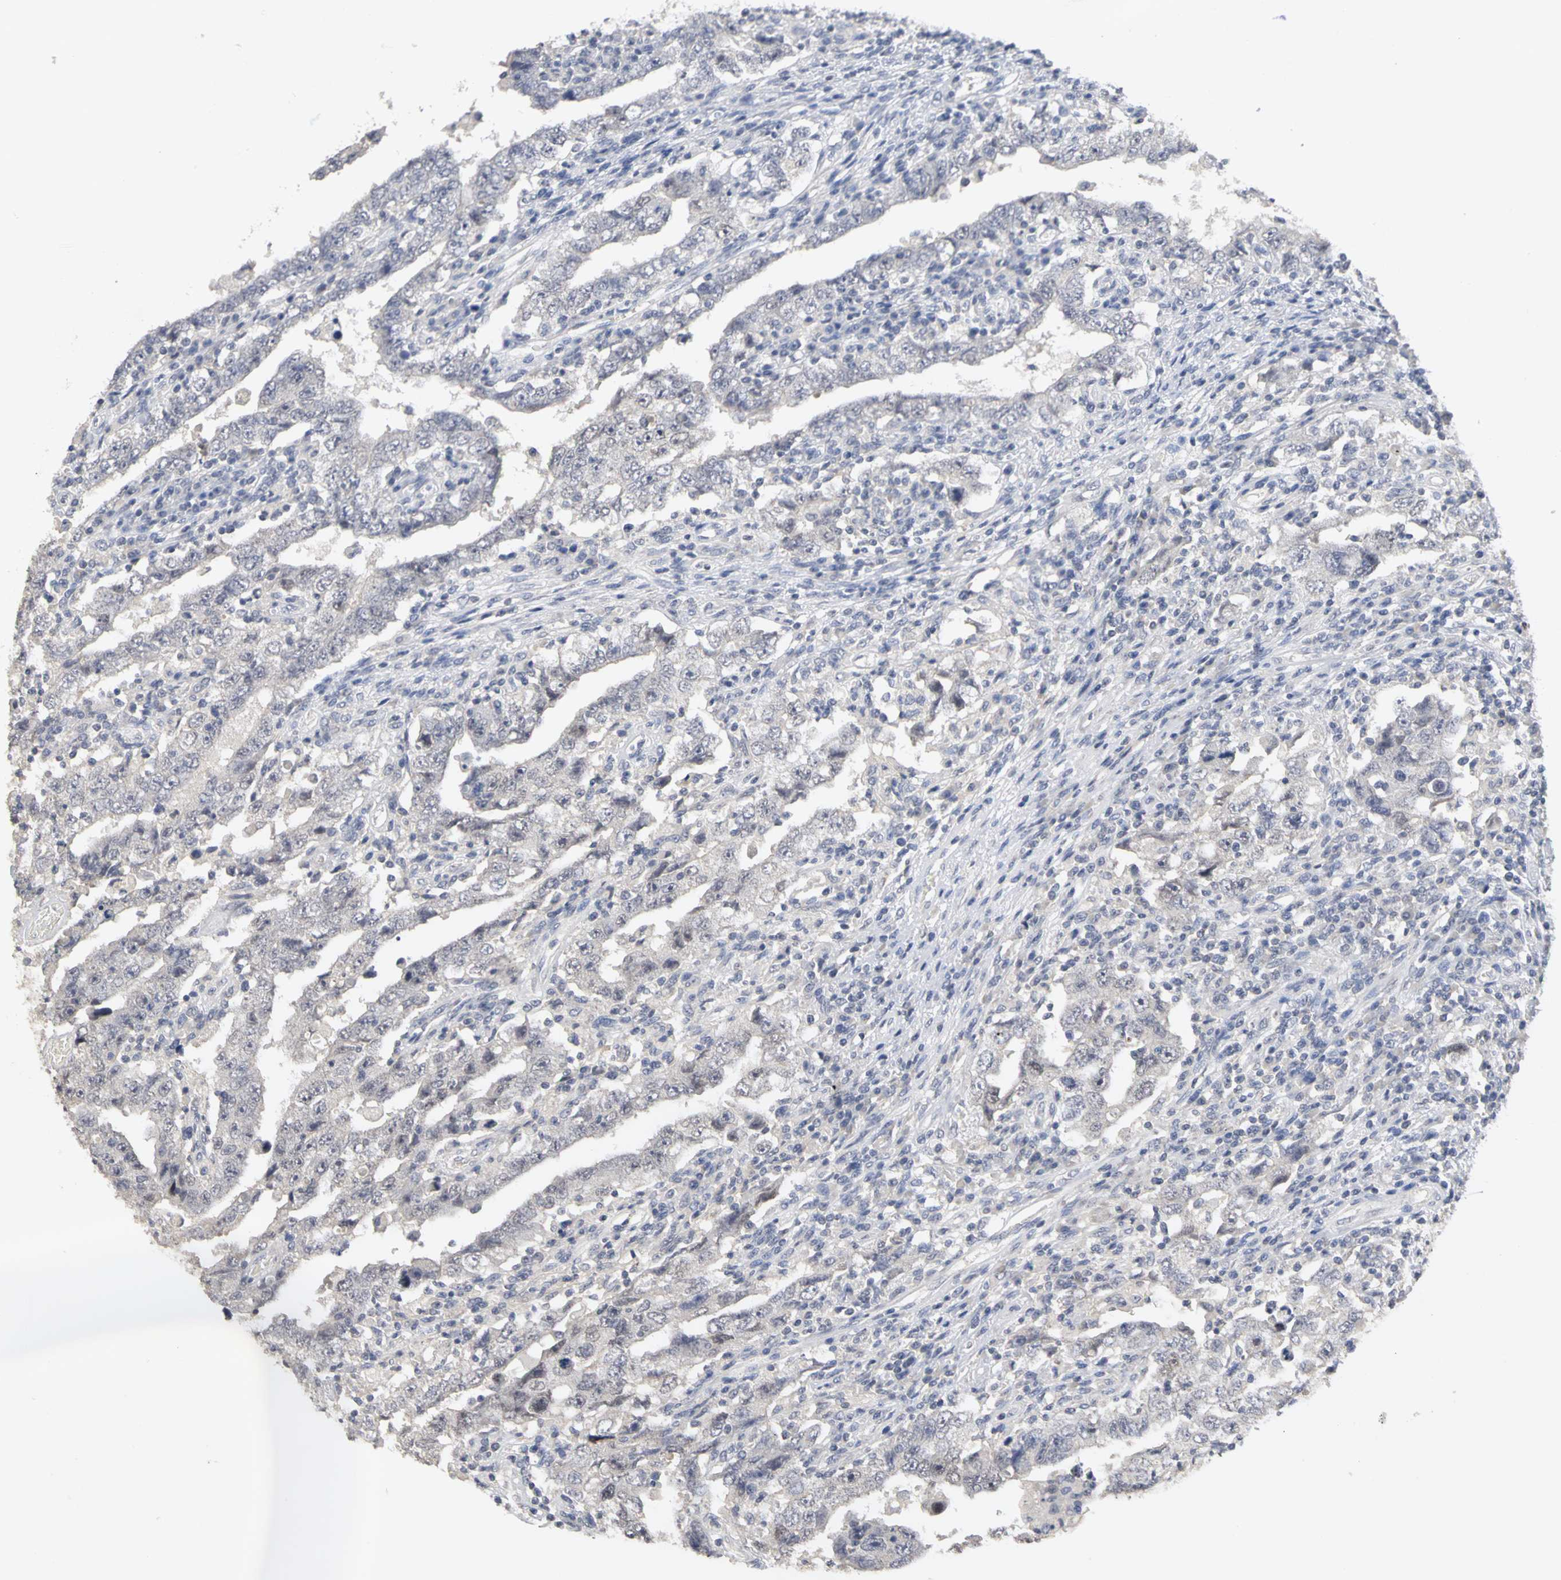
{"staining": {"intensity": "negative", "quantity": "none", "location": "none"}, "tissue": "testis cancer", "cell_type": "Tumor cells", "image_type": "cancer", "snomed": [{"axis": "morphology", "description": "Carcinoma, Embryonal, NOS"}, {"axis": "topography", "description": "Testis"}], "caption": "Tumor cells are negative for brown protein staining in testis cancer. (Stains: DAB immunohistochemistry (IHC) with hematoxylin counter stain, Microscopy: brightfield microscopy at high magnification).", "gene": "PGR", "patient": {"sex": "male", "age": 26}}